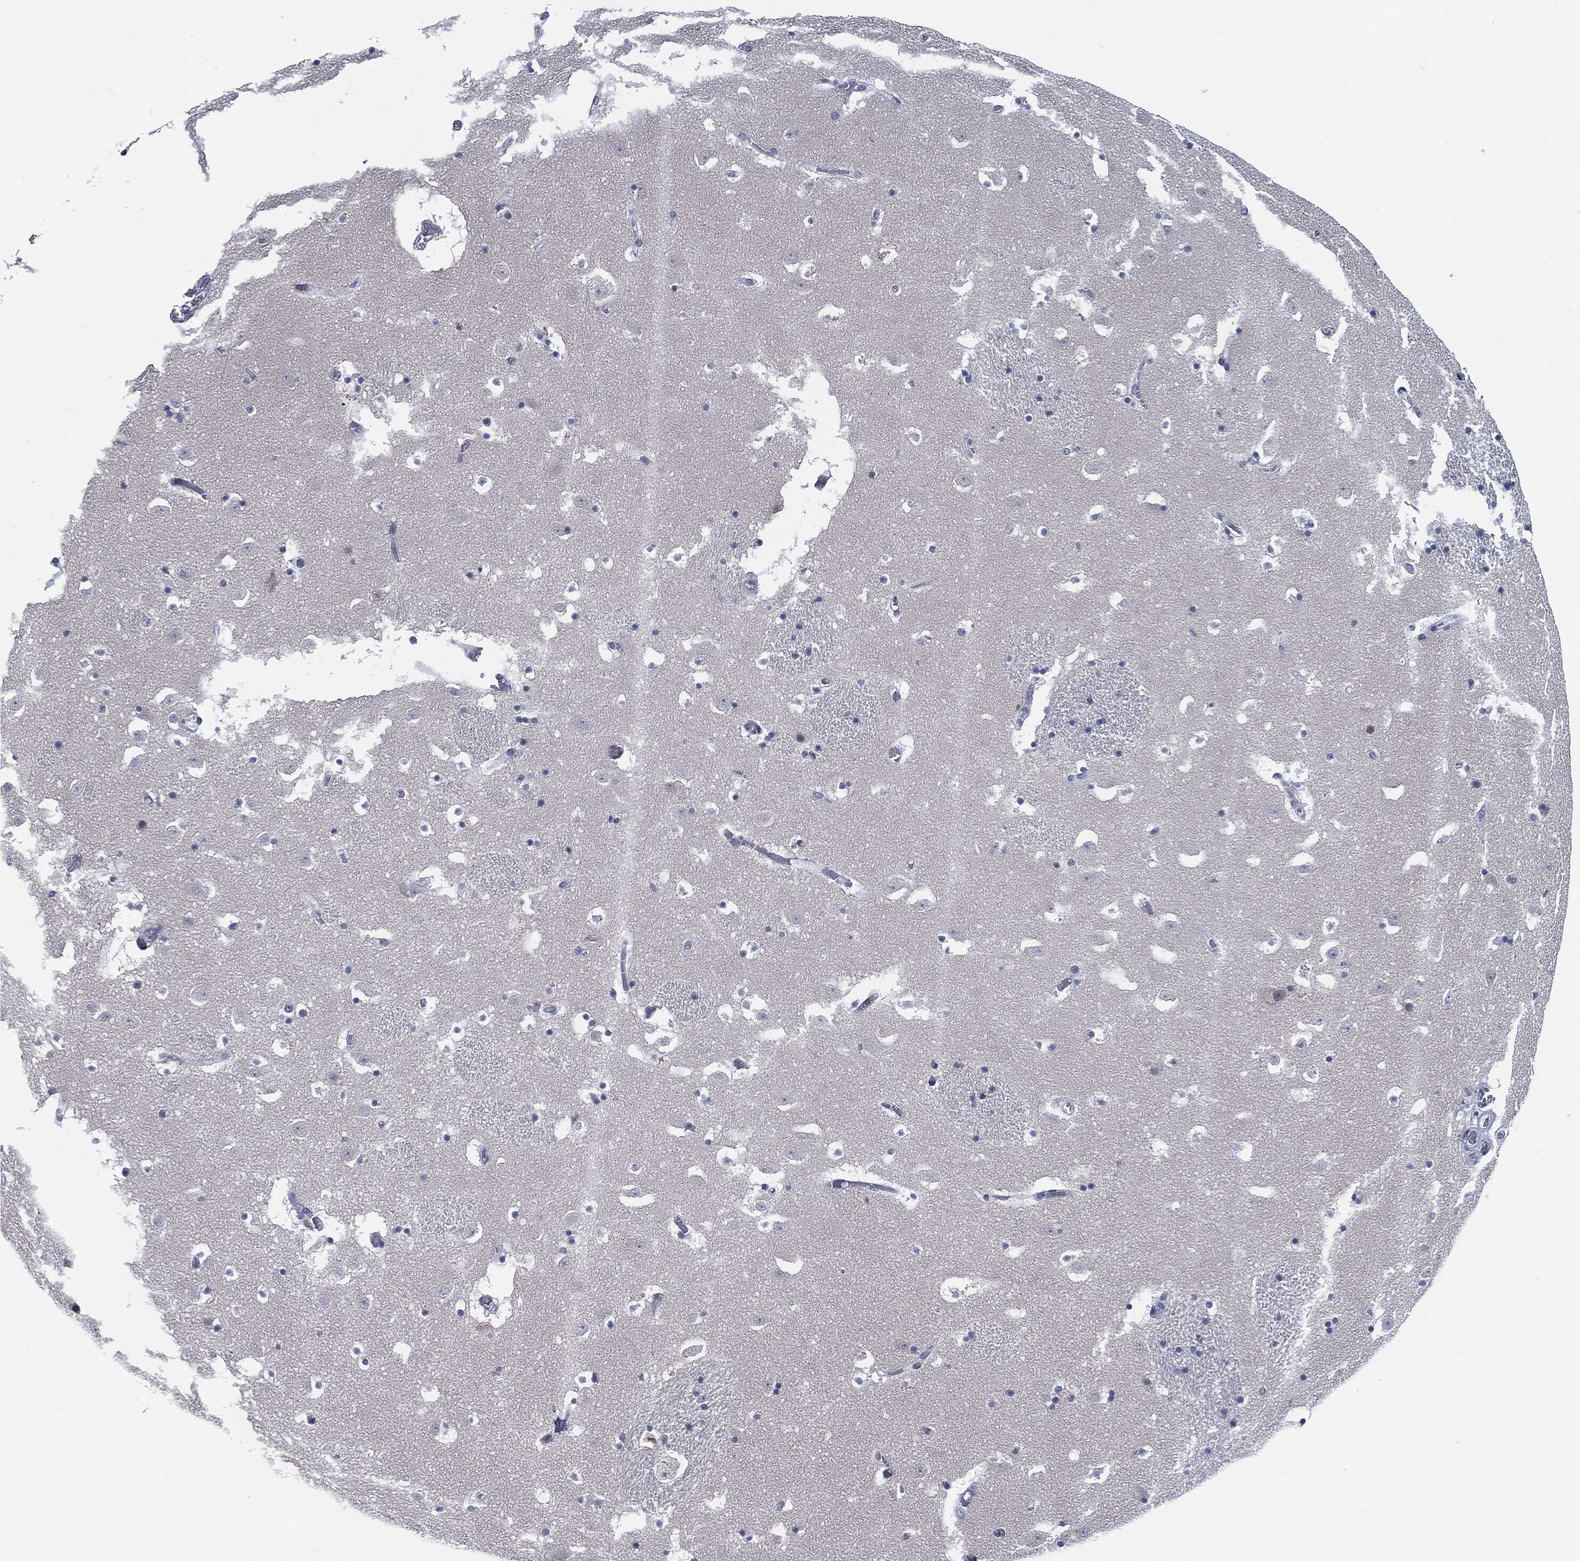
{"staining": {"intensity": "moderate", "quantity": "<25%", "location": "nuclear"}, "tissue": "caudate", "cell_type": "Glial cells", "image_type": "normal", "snomed": [{"axis": "morphology", "description": "Normal tissue, NOS"}, {"axis": "topography", "description": "Lateral ventricle wall"}], "caption": "Protein expression analysis of unremarkable human caudate reveals moderate nuclear expression in about <25% of glial cells. (Stains: DAB (3,3'-diaminobenzidine) in brown, nuclei in blue, Microscopy: brightfield microscopy at high magnification).", "gene": "AKT2", "patient": {"sex": "female", "age": 42}}